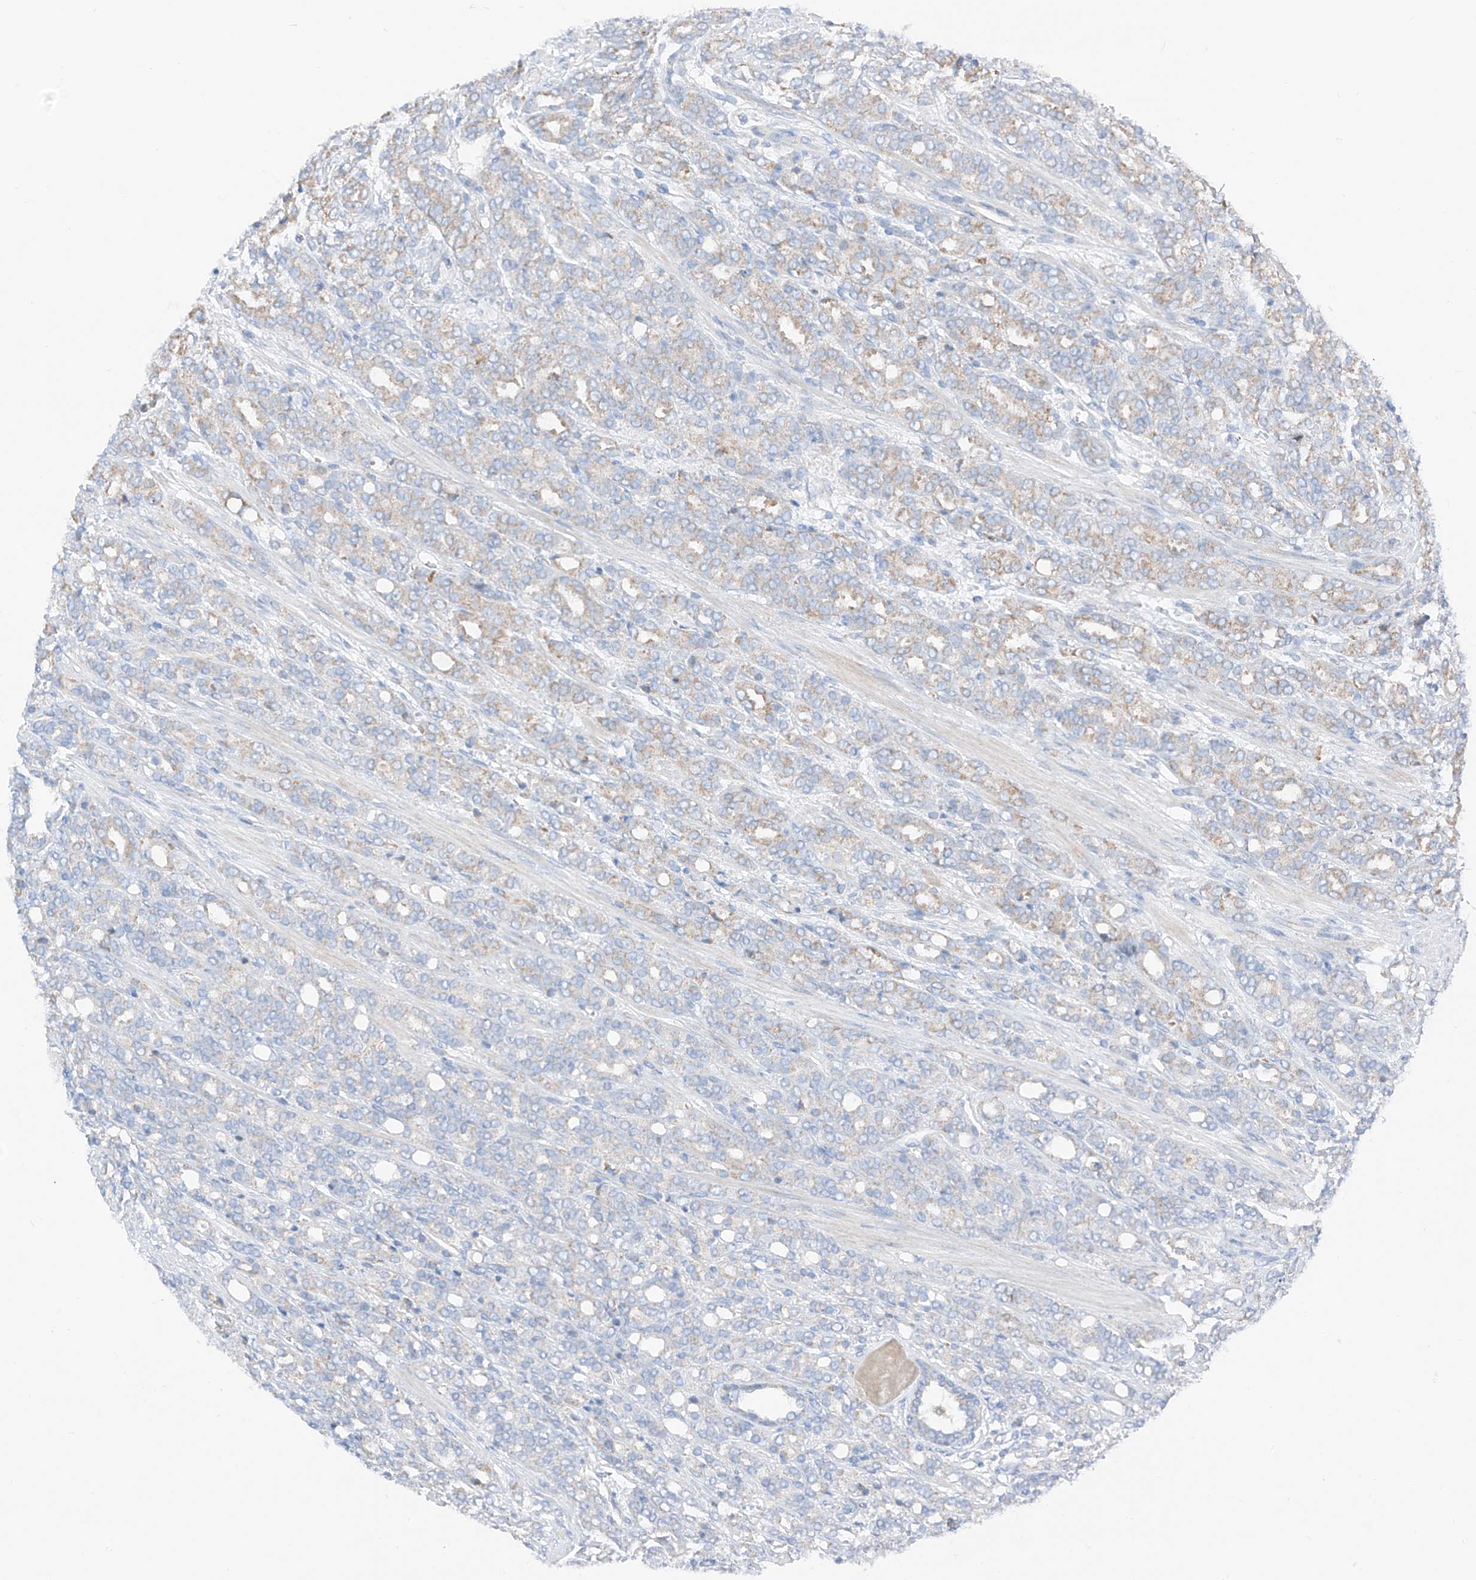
{"staining": {"intensity": "weak", "quantity": "<25%", "location": "cytoplasmic/membranous"}, "tissue": "prostate cancer", "cell_type": "Tumor cells", "image_type": "cancer", "snomed": [{"axis": "morphology", "description": "Adenocarcinoma, High grade"}, {"axis": "topography", "description": "Prostate"}], "caption": "Human prostate high-grade adenocarcinoma stained for a protein using IHC reveals no positivity in tumor cells.", "gene": "MRAP", "patient": {"sex": "male", "age": 62}}